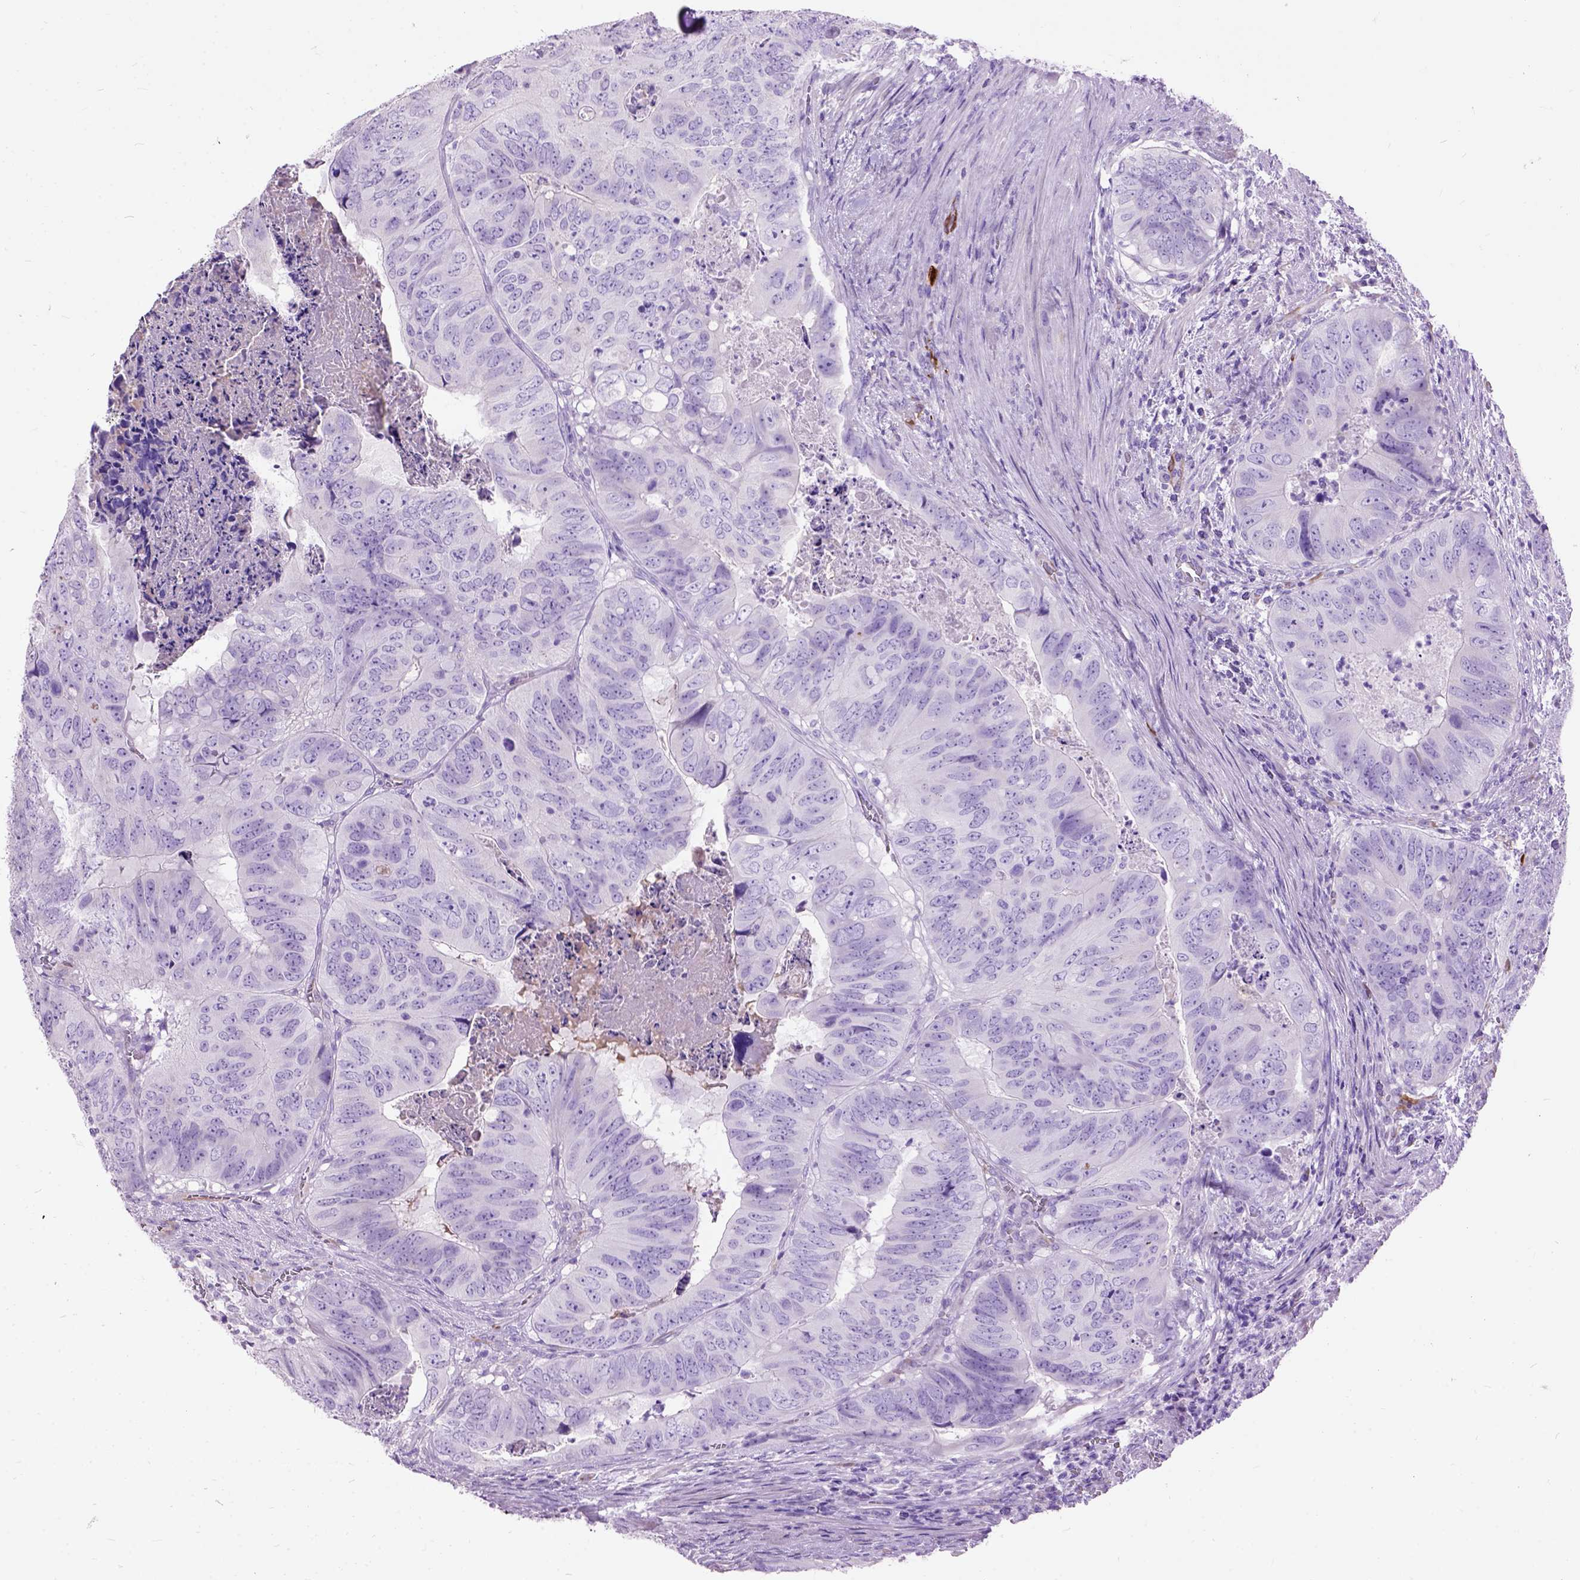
{"staining": {"intensity": "negative", "quantity": "none", "location": "none"}, "tissue": "colorectal cancer", "cell_type": "Tumor cells", "image_type": "cancer", "snomed": [{"axis": "morphology", "description": "Adenocarcinoma, NOS"}, {"axis": "topography", "description": "Colon"}], "caption": "There is no significant positivity in tumor cells of colorectal cancer.", "gene": "MAPT", "patient": {"sex": "male", "age": 79}}